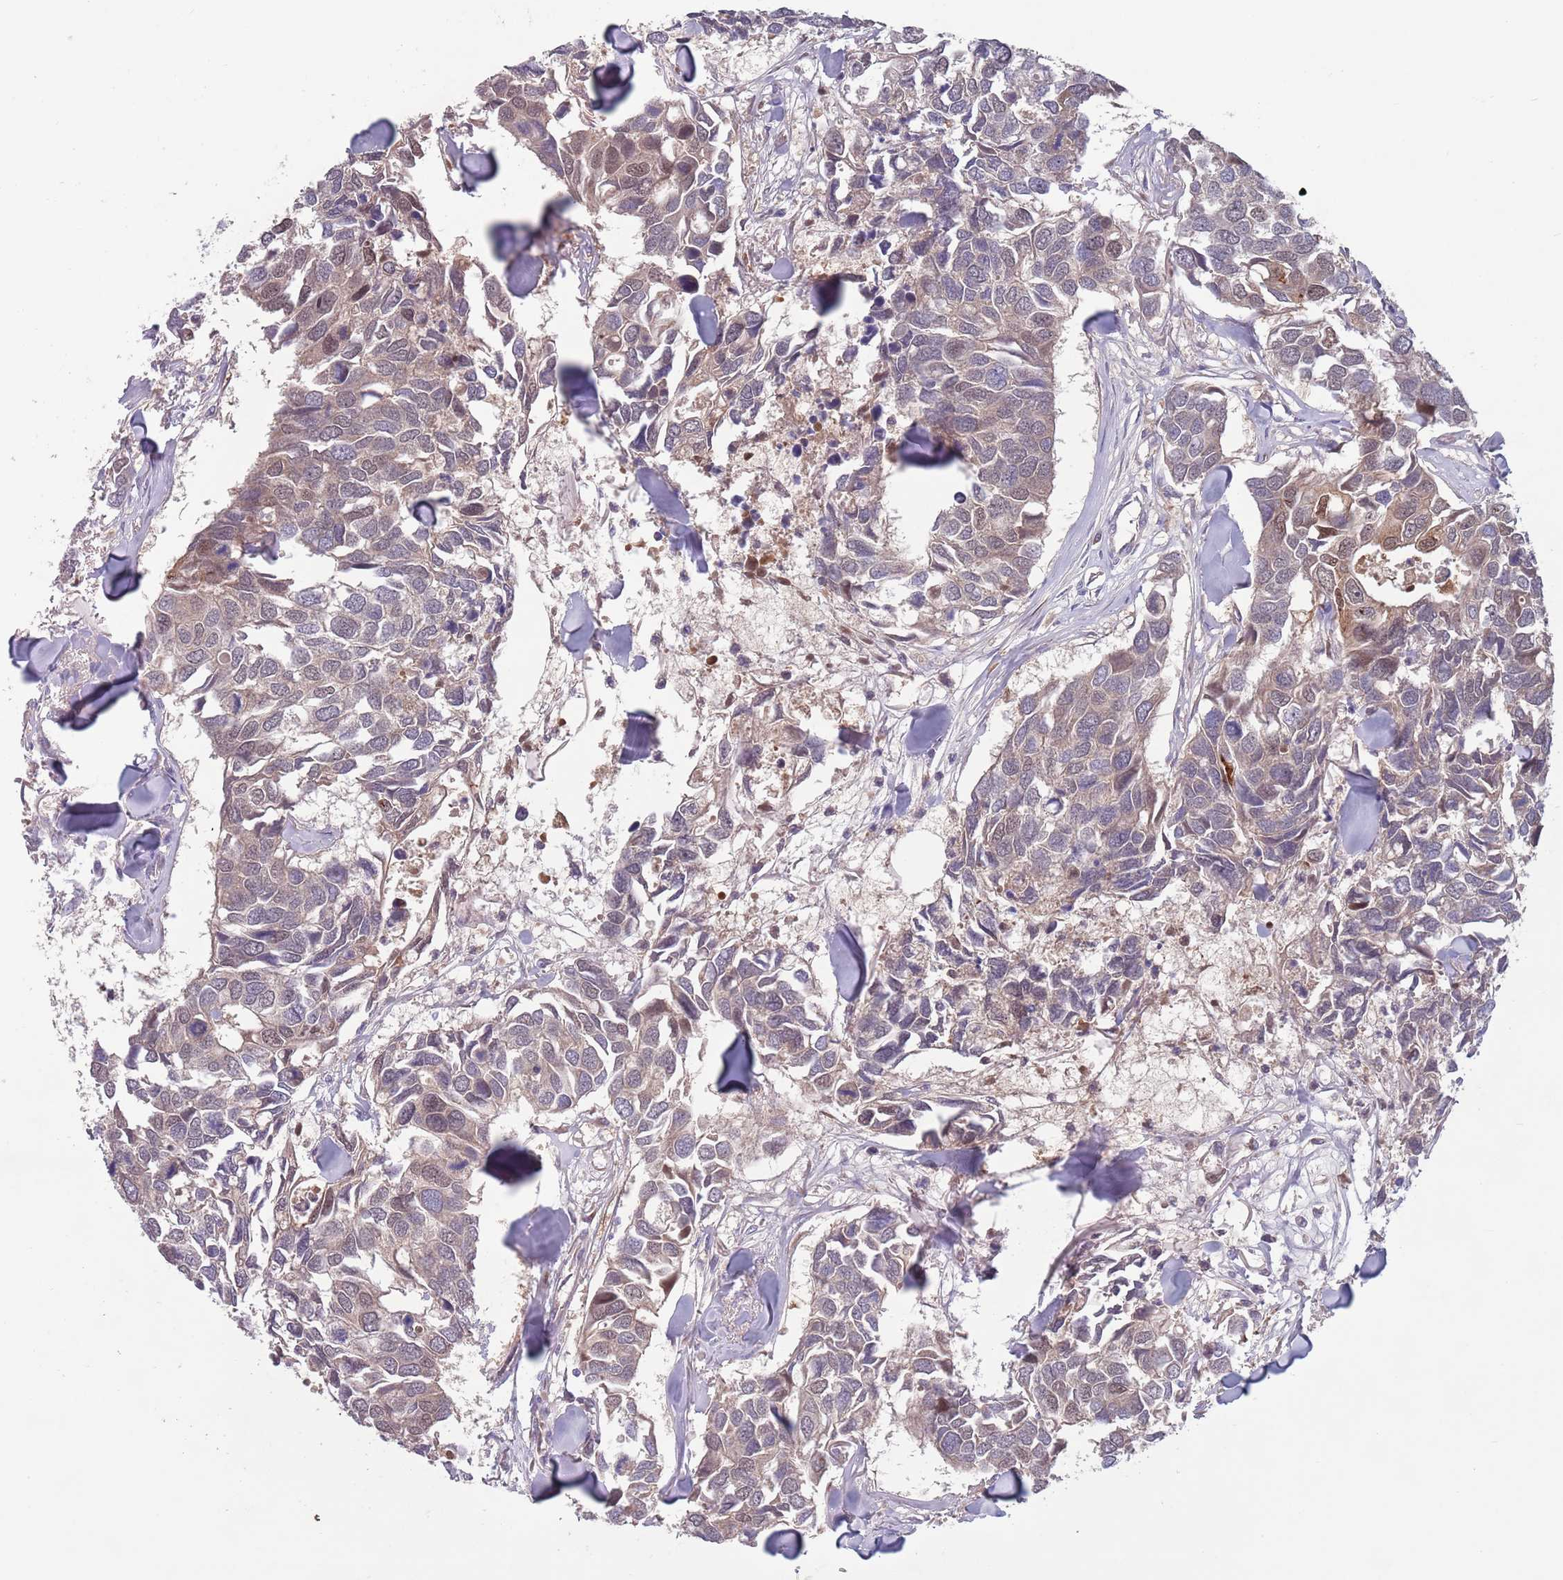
{"staining": {"intensity": "weak", "quantity": "25%-75%", "location": "cytoplasmic/membranous"}, "tissue": "breast cancer", "cell_type": "Tumor cells", "image_type": "cancer", "snomed": [{"axis": "morphology", "description": "Duct carcinoma"}, {"axis": "topography", "description": "Breast"}], "caption": "A photomicrograph showing weak cytoplasmic/membranous positivity in about 25%-75% of tumor cells in breast cancer, as visualized by brown immunohistochemical staining.", "gene": "TYW1", "patient": {"sex": "female", "age": 83}}